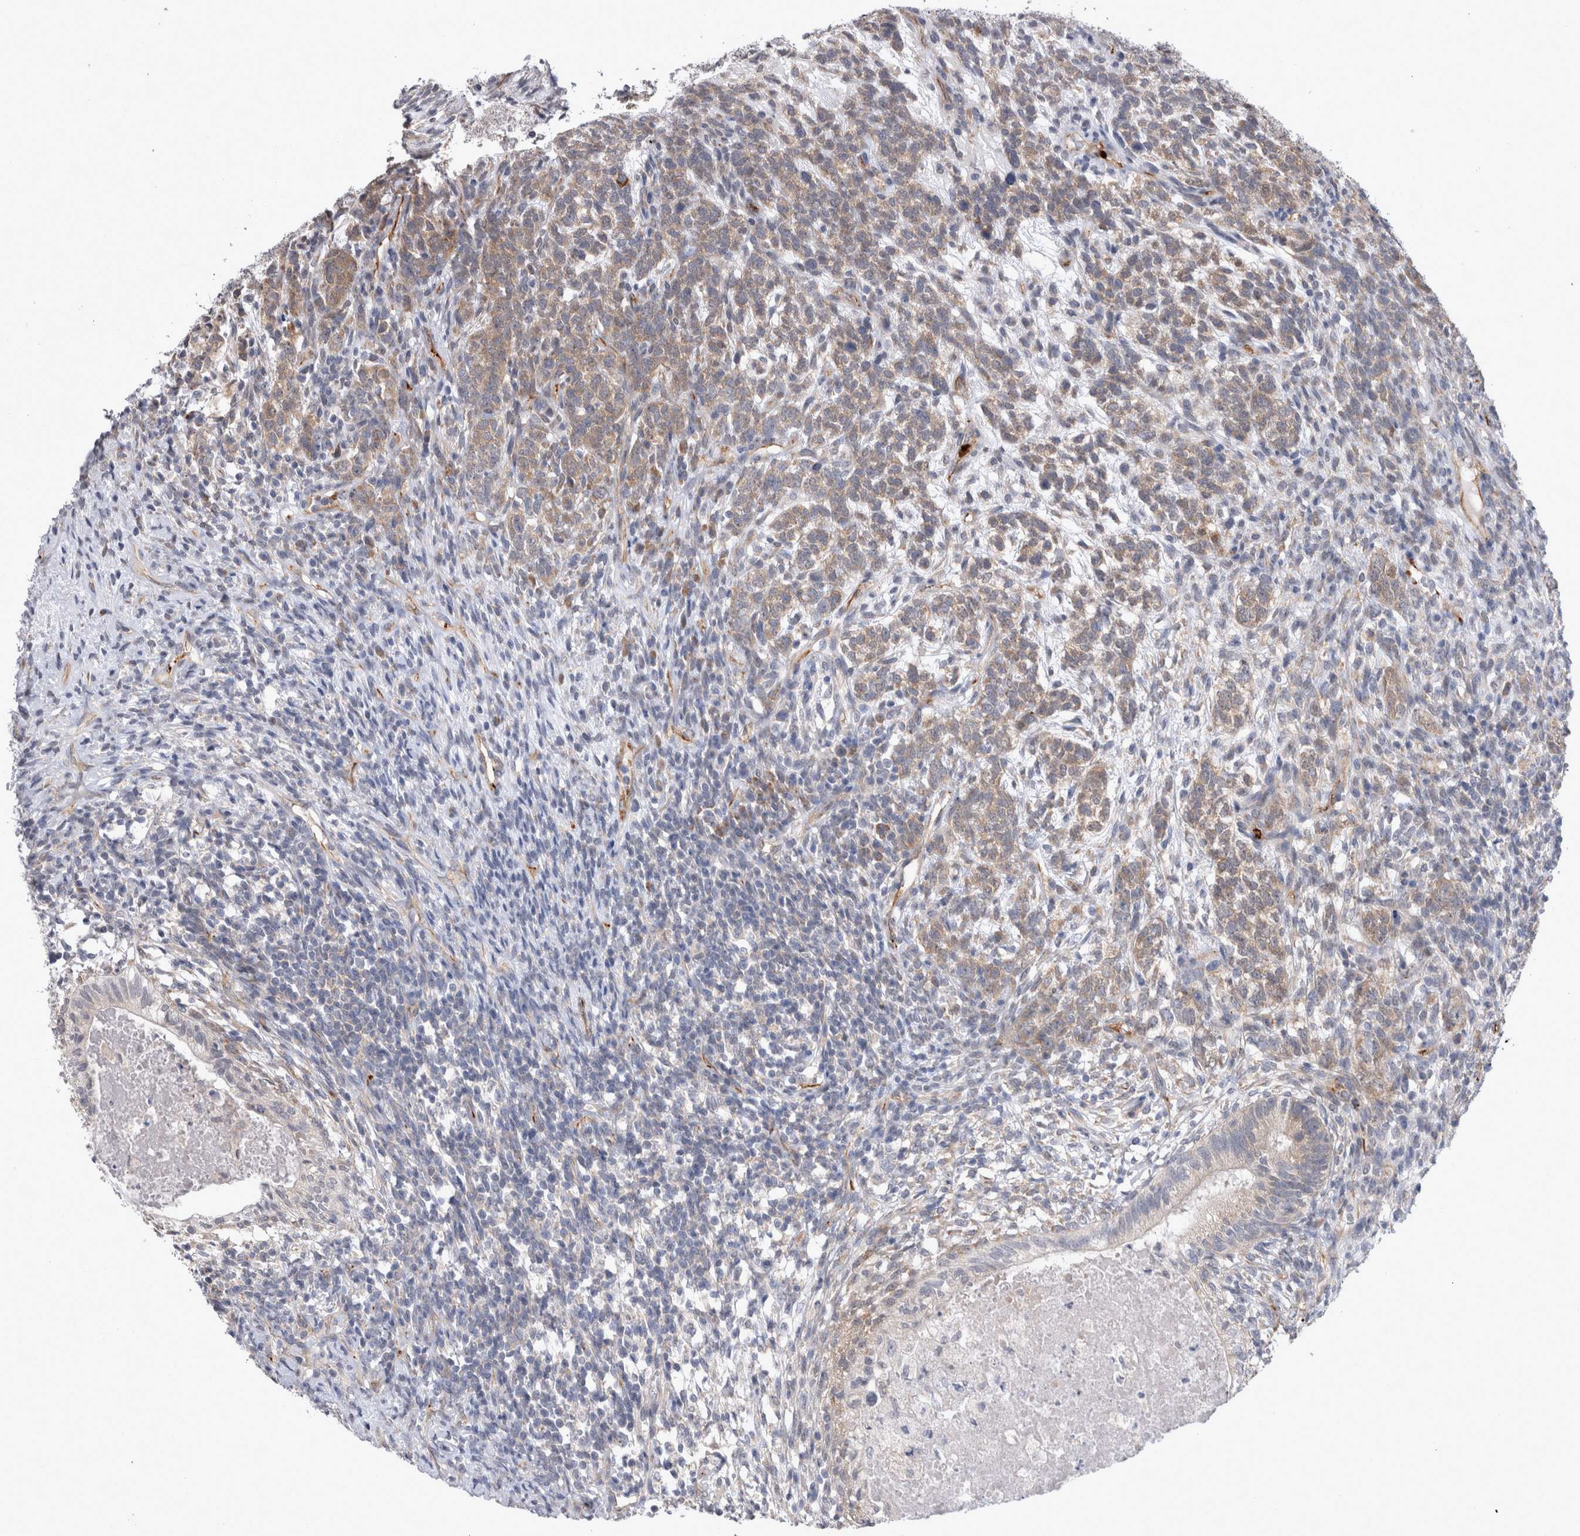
{"staining": {"intensity": "weak", "quantity": ">75%", "location": "cytoplasmic/membranous"}, "tissue": "testis cancer", "cell_type": "Tumor cells", "image_type": "cancer", "snomed": [{"axis": "morphology", "description": "Seminoma, NOS"}, {"axis": "morphology", "description": "Carcinoma, Embryonal, NOS"}, {"axis": "topography", "description": "Testis"}], "caption": "The histopathology image shows staining of testis embryonal carcinoma, revealing weak cytoplasmic/membranous protein positivity (brown color) within tumor cells.", "gene": "DDX6", "patient": {"sex": "male", "age": 28}}